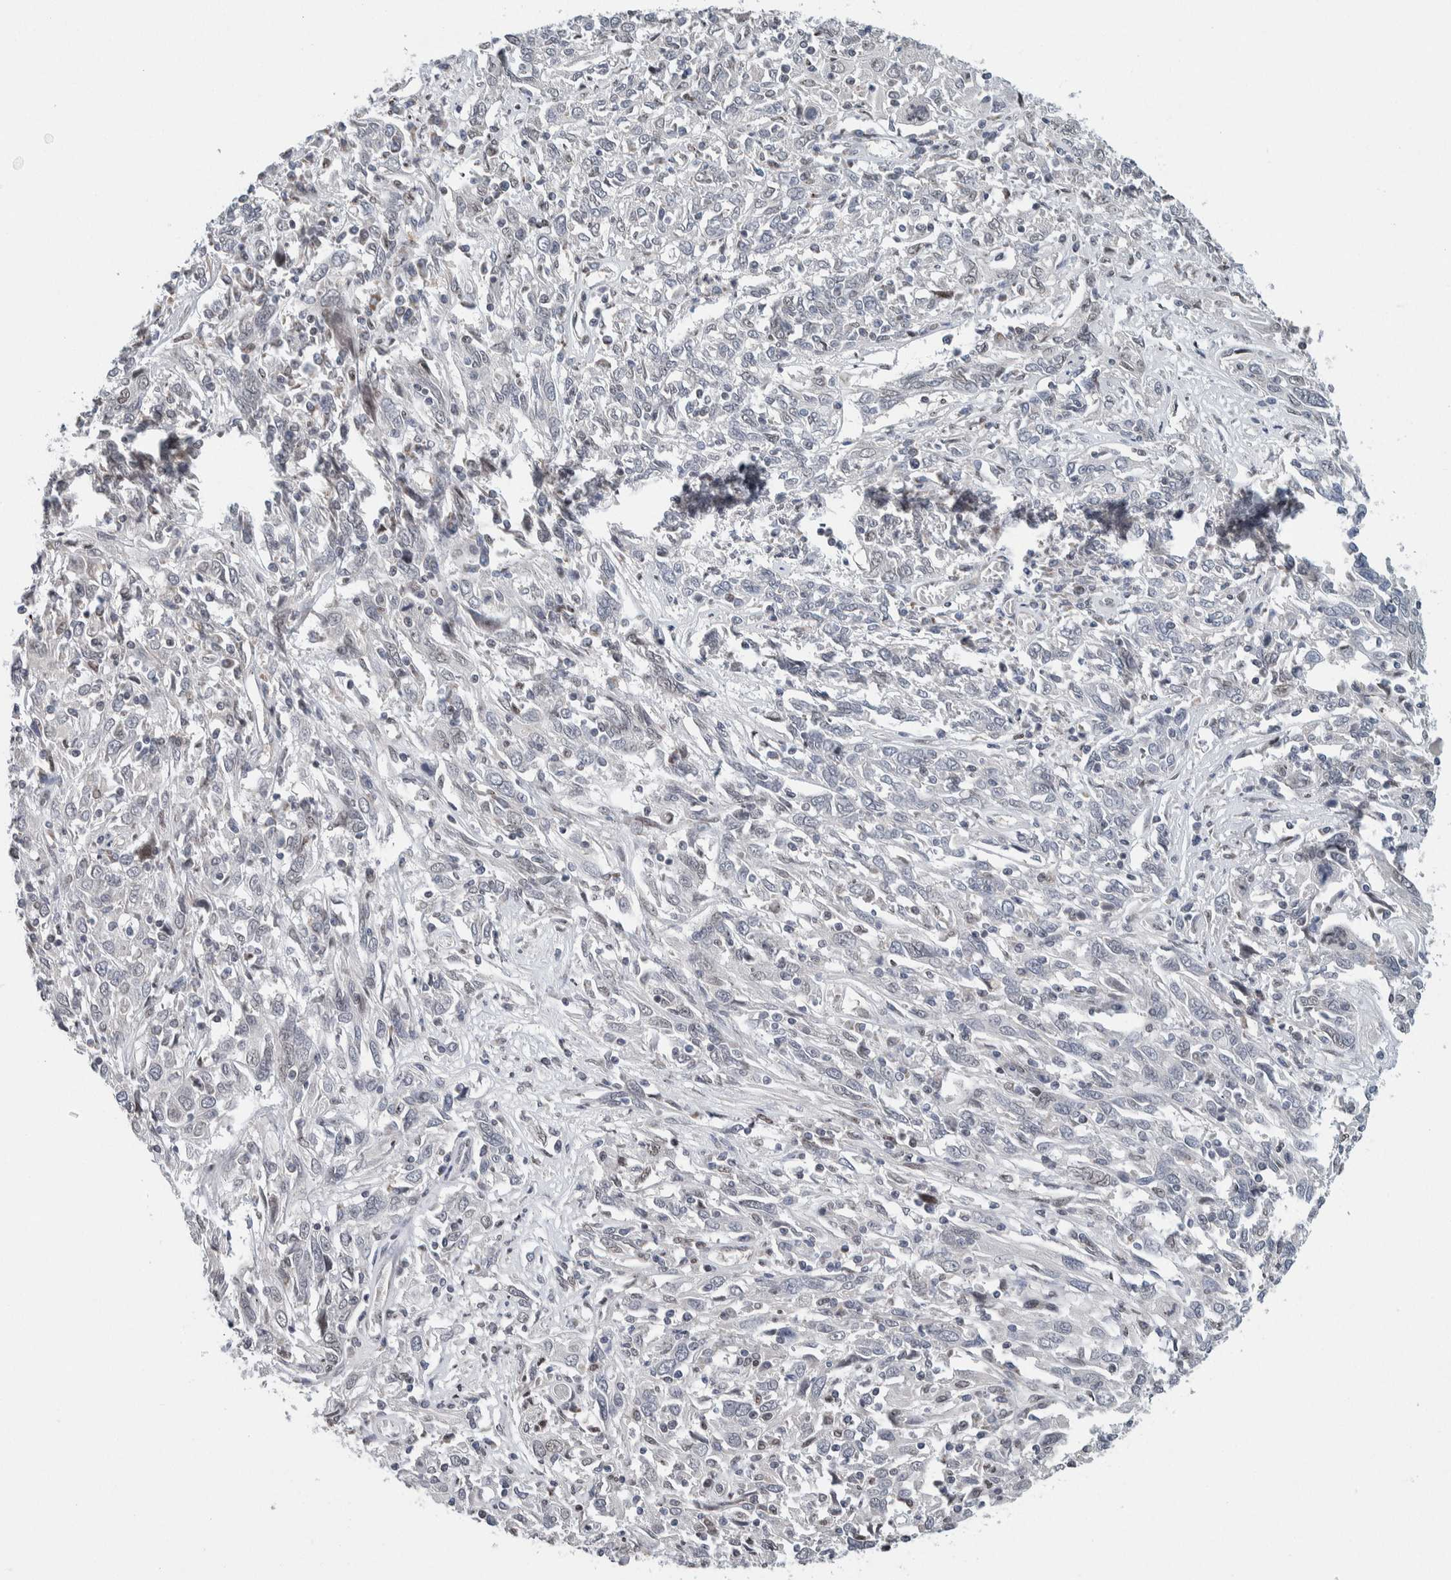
{"staining": {"intensity": "negative", "quantity": "none", "location": "none"}, "tissue": "cervical cancer", "cell_type": "Tumor cells", "image_type": "cancer", "snomed": [{"axis": "morphology", "description": "Squamous cell carcinoma, NOS"}, {"axis": "topography", "description": "Cervix"}], "caption": "This is an immunohistochemistry micrograph of human cervical cancer (squamous cell carcinoma). There is no expression in tumor cells.", "gene": "NEUROD1", "patient": {"sex": "female", "age": 46}}